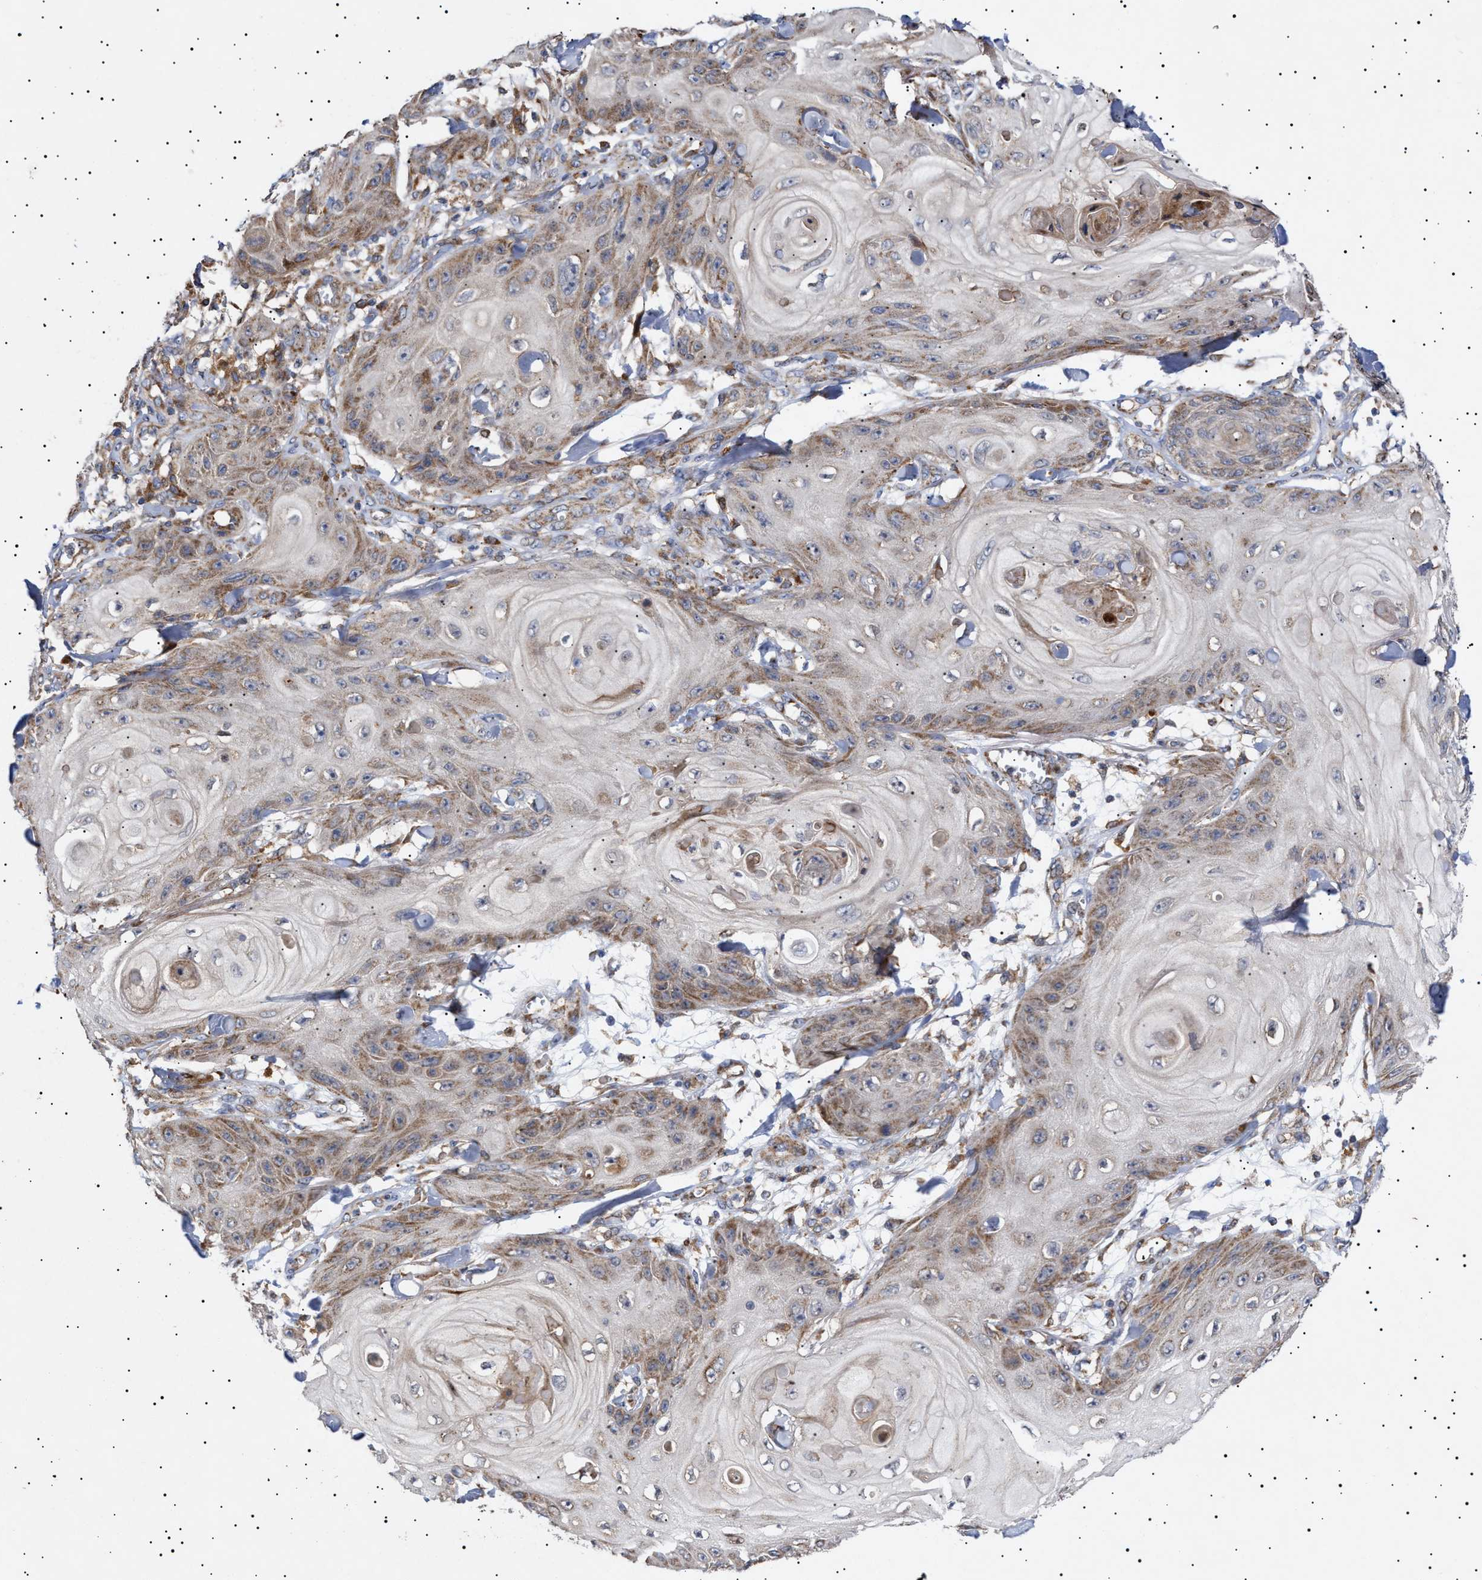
{"staining": {"intensity": "moderate", "quantity": "25%-75%", "location": "cytoplasmic/membranous"}, "tissue": "skin cancer", "cell_type": "Tumor cells", "image_type": "cancer", "snomed": [{"axis": "morphology", "description": "Squamous cell carcinoma, NOS"}, {"axis": "topography", "description": "Skin"}], "caption": "Approximately 25%-75% of tumor cells in skin cancer (squamous cell carcinoma) display moderate cytoplasmic/membranous protein expression as visualized by brown immunohistochemical staining.", "gene": "MRPL10", "patient": {"sex": "male", "age": 74}}